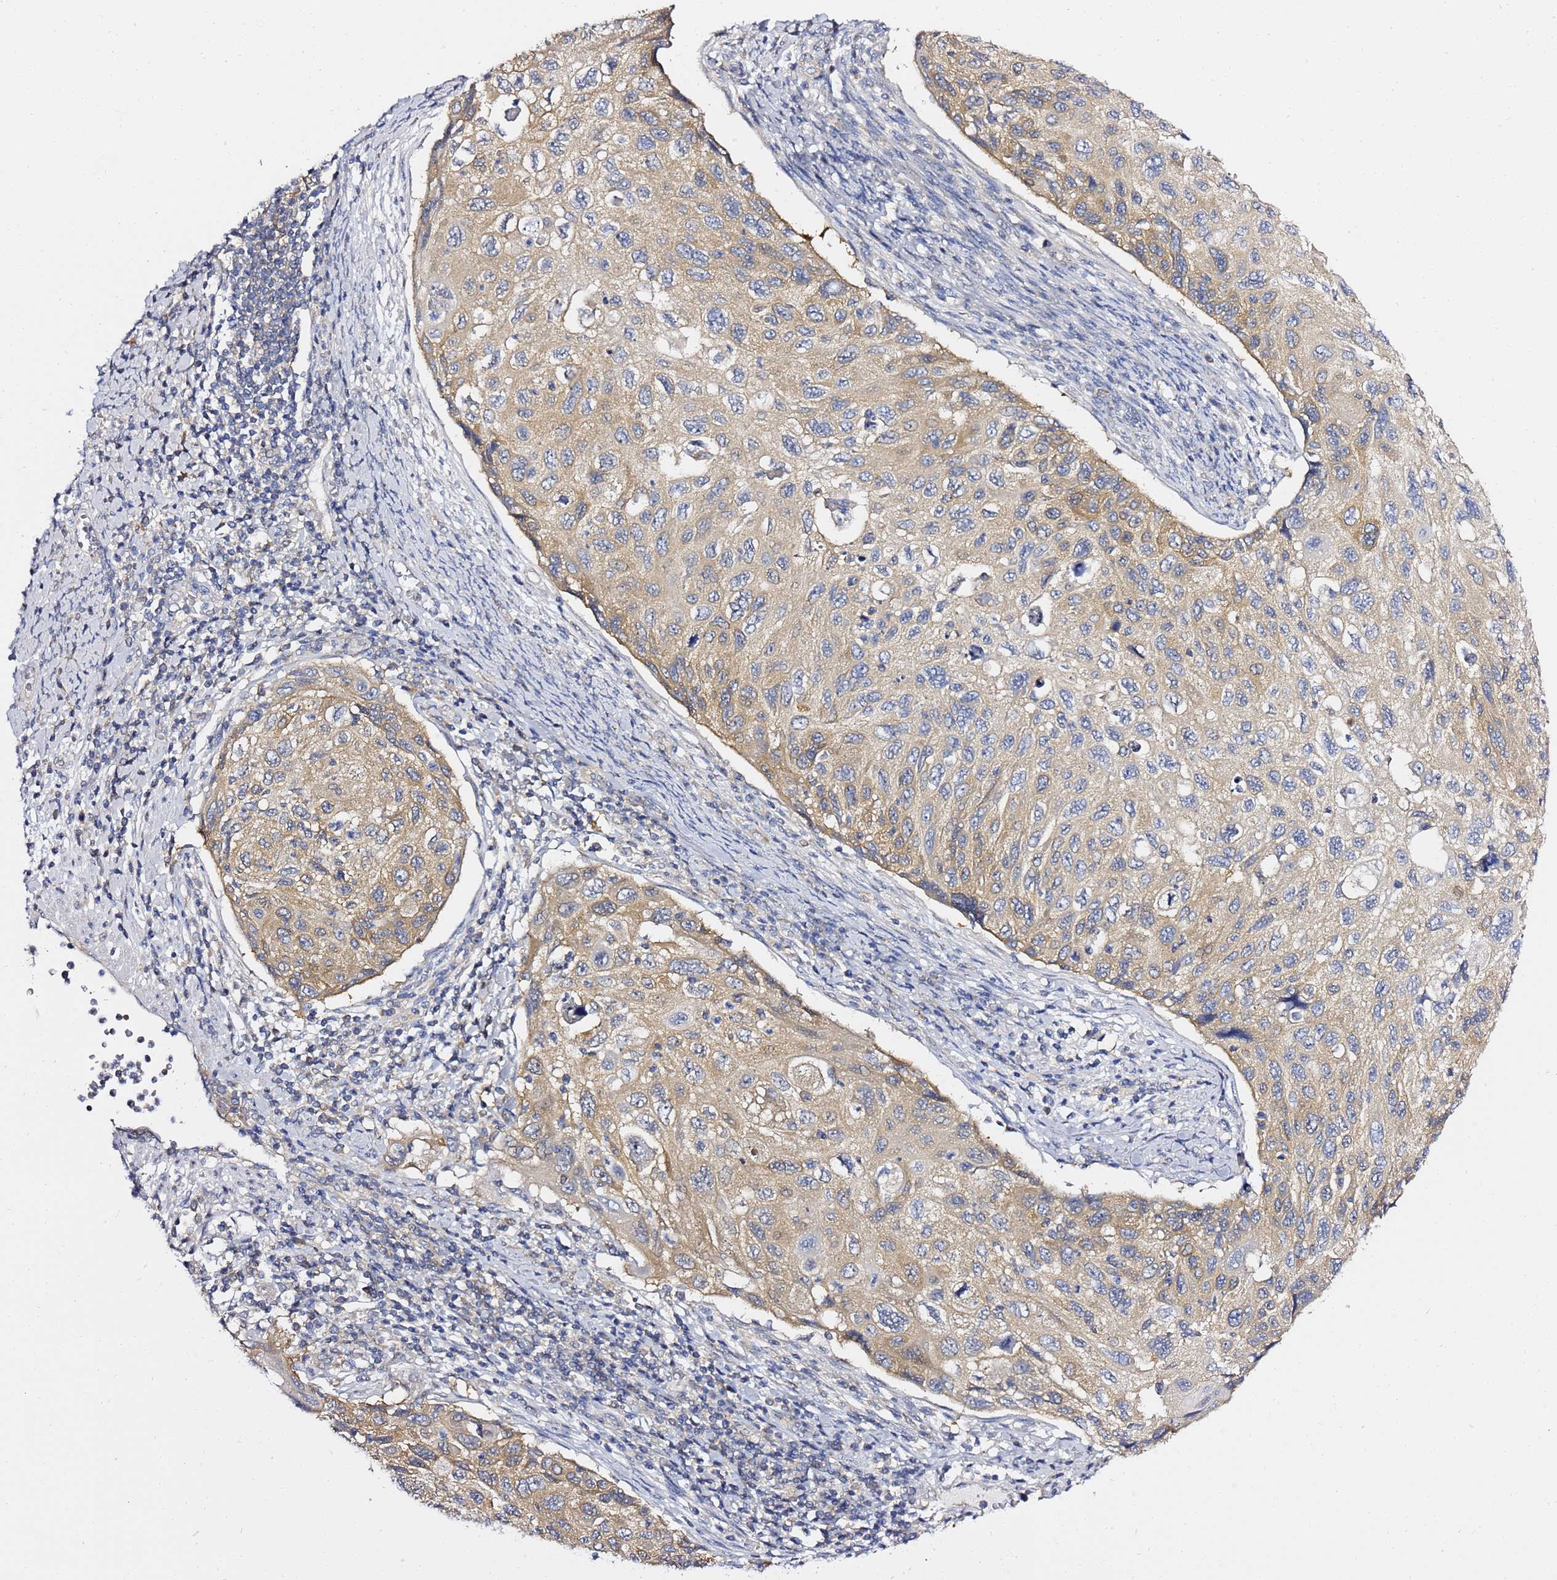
{"staining": {"intensity": "weak", "quantity": ">75%", "location": "cytoplasmic/membranous"}, "tissue": "cervical cancer", "cell_type": "Tumor cells", "image_type": "cancer", "snomed": [{"axis": "morphology", "description": "Squamous cell carcinoma, NOS"}, {"axis": "topography", "description": "Cervix"}], "caption": "This is a photomicrograph of immunohistochemistry (IHC) staining of cervical cancer, which shows weak staining in the cytoplasmic/membranous of tumor cells.", "gene": "LENG1", "patient": {"sex": "female", "age": 70}}